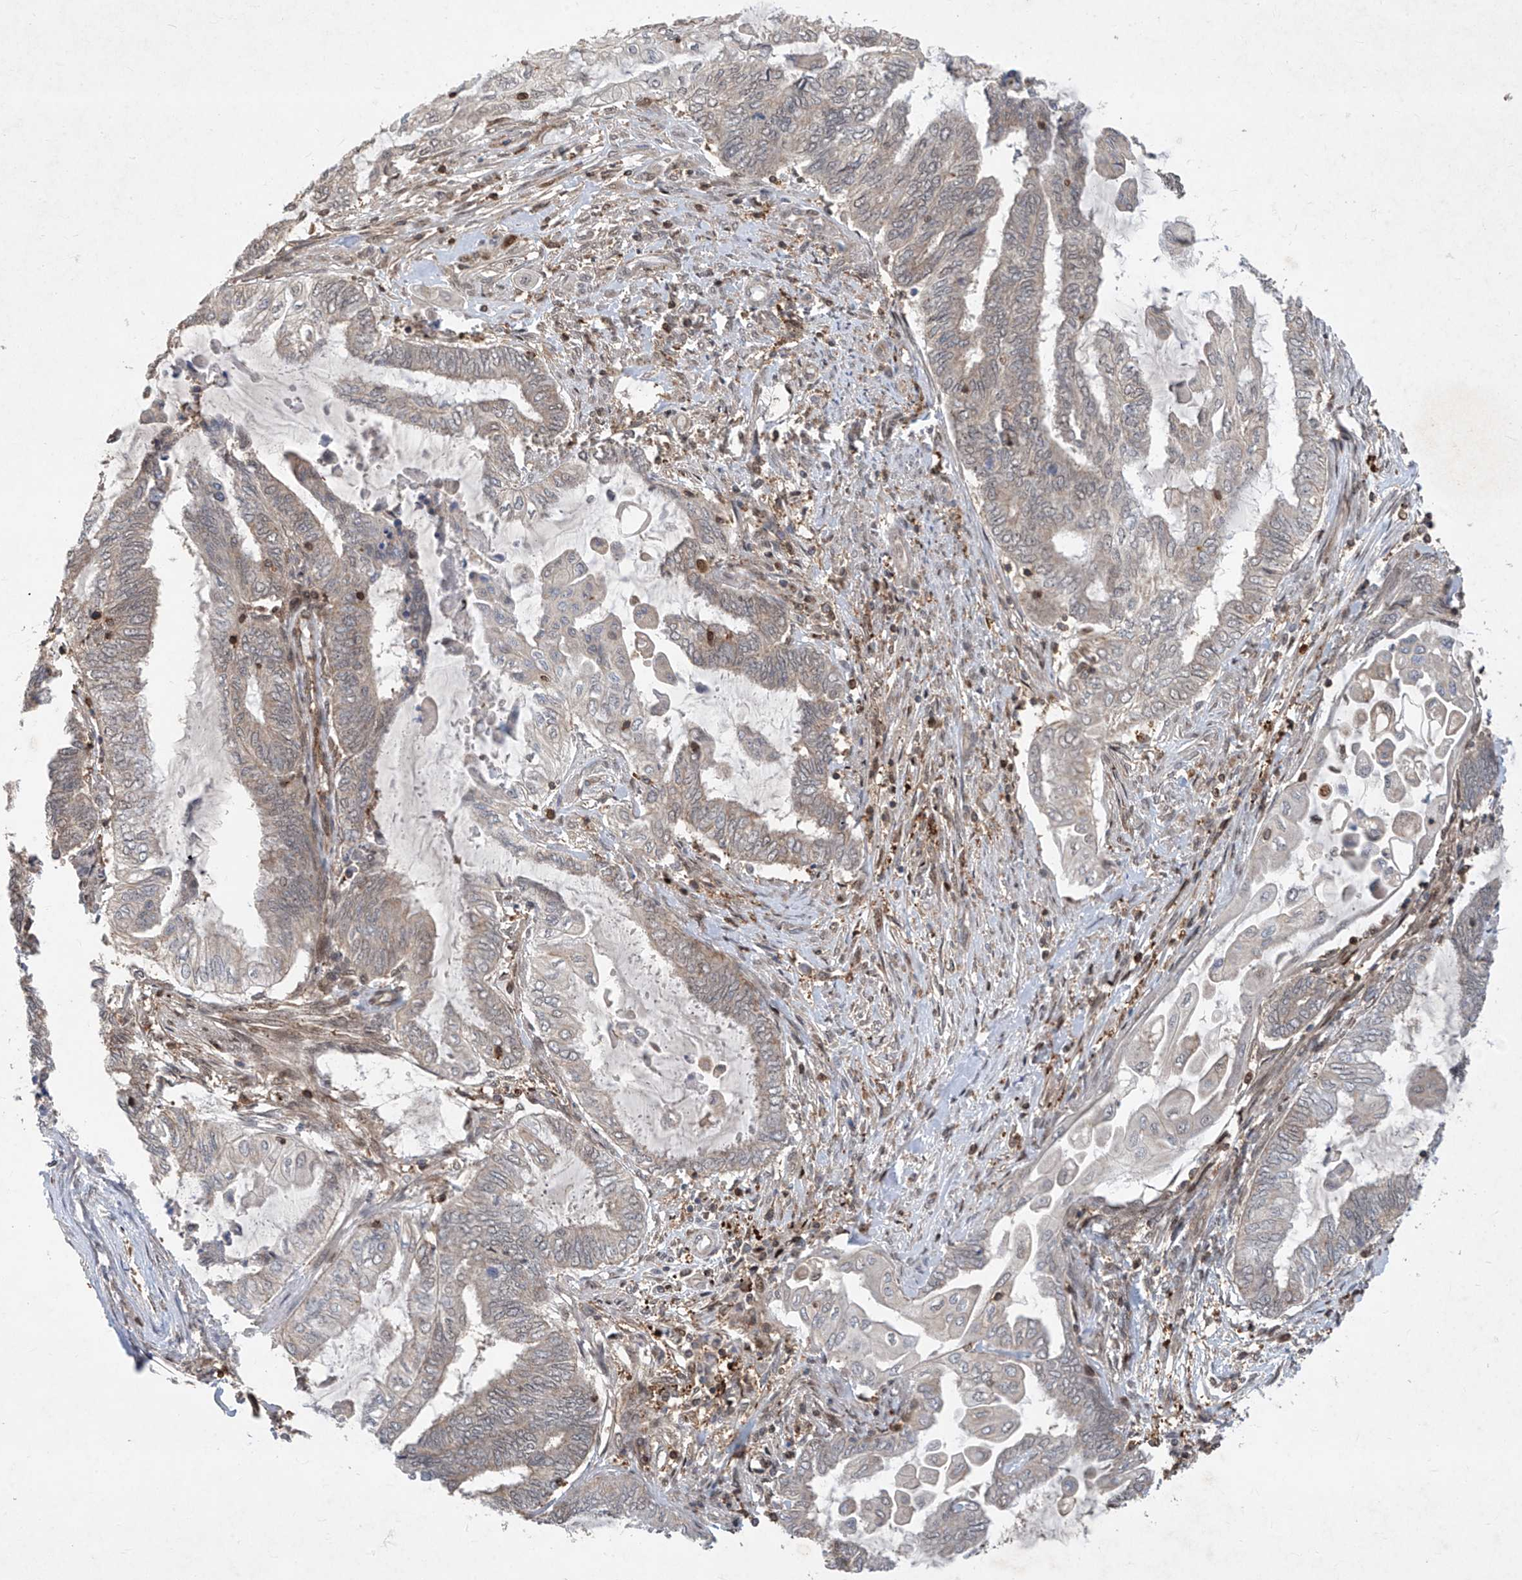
{"staining": {"intensity": "negative", "quantity": "none", "location": "none"}, "tissue": "endometrial cancer", "cell_type": "Tumor cells", "image_type": "cancer", "snomed": [{"axis": "morphology", "description": "Adenocarcinoma, NOS"}, {"axis": "topography", "description": "Uterus"}, {"axis": "topography", "description": "Endometrium"}], "caption": "There is no significant positivity in tumor cells of adenocarcinoma (endometrial).", "gene": "ZNF358", "patient": {"sex": "female", "age": 70}}